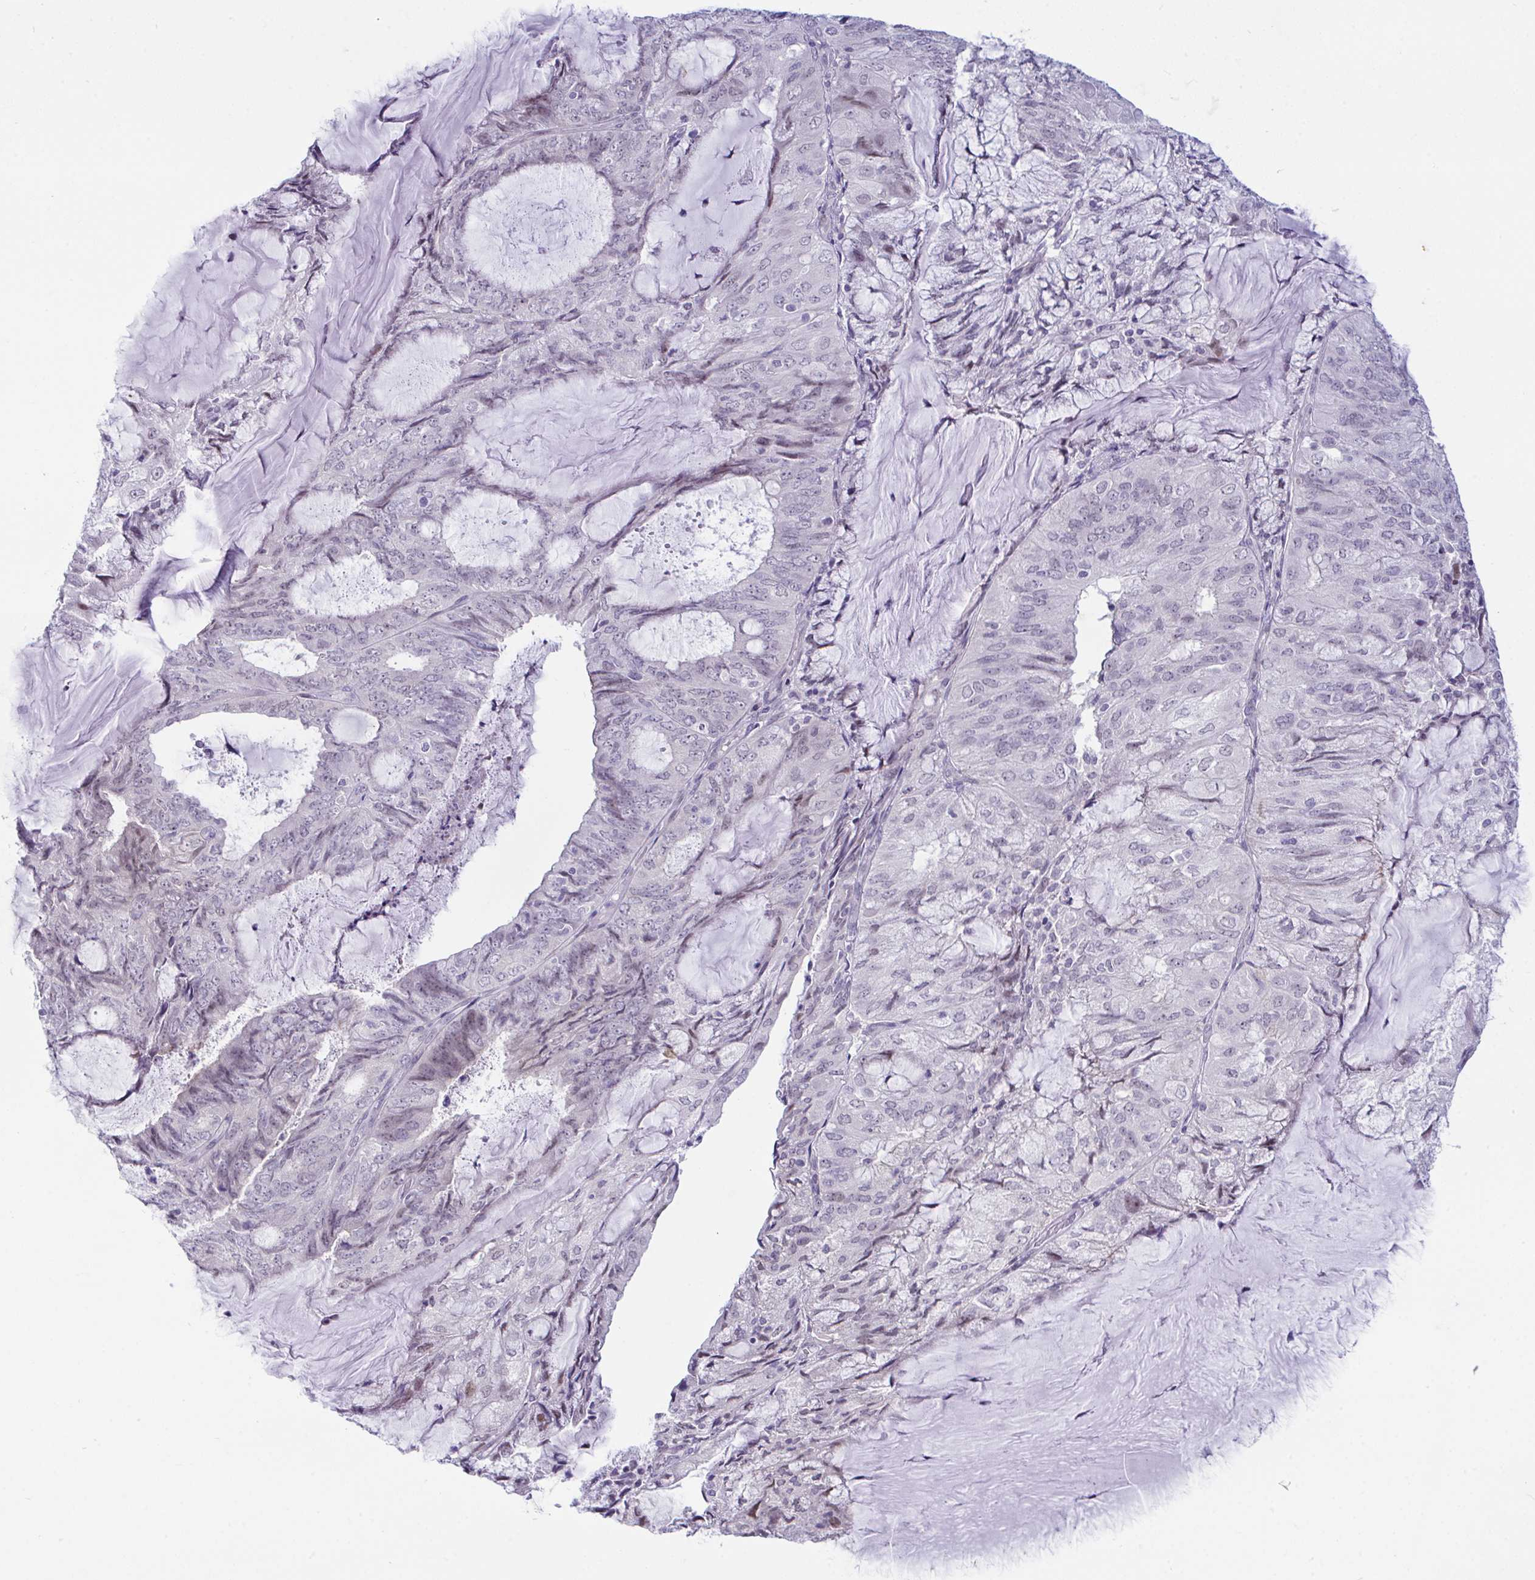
{"staining": {"intensity": "weak", "quantity": "<25%", "location": "nuclear"}, "tissue": "endometrial cancer", "cell_type": "Tumor cells", "image_type": "cancer", "snomed": [{"axis": "morphology", "description": "Adenocarcinoma, NOS"}, {"axis": "topography", "description": "Endometrium"}], "caption": "Human endometrial cancer (adenocarcinoma) stained for a protein using IHC shows no expression in tumor cells.", "gene": "USP35", "patient": {"sex": "female", "age": 81}}